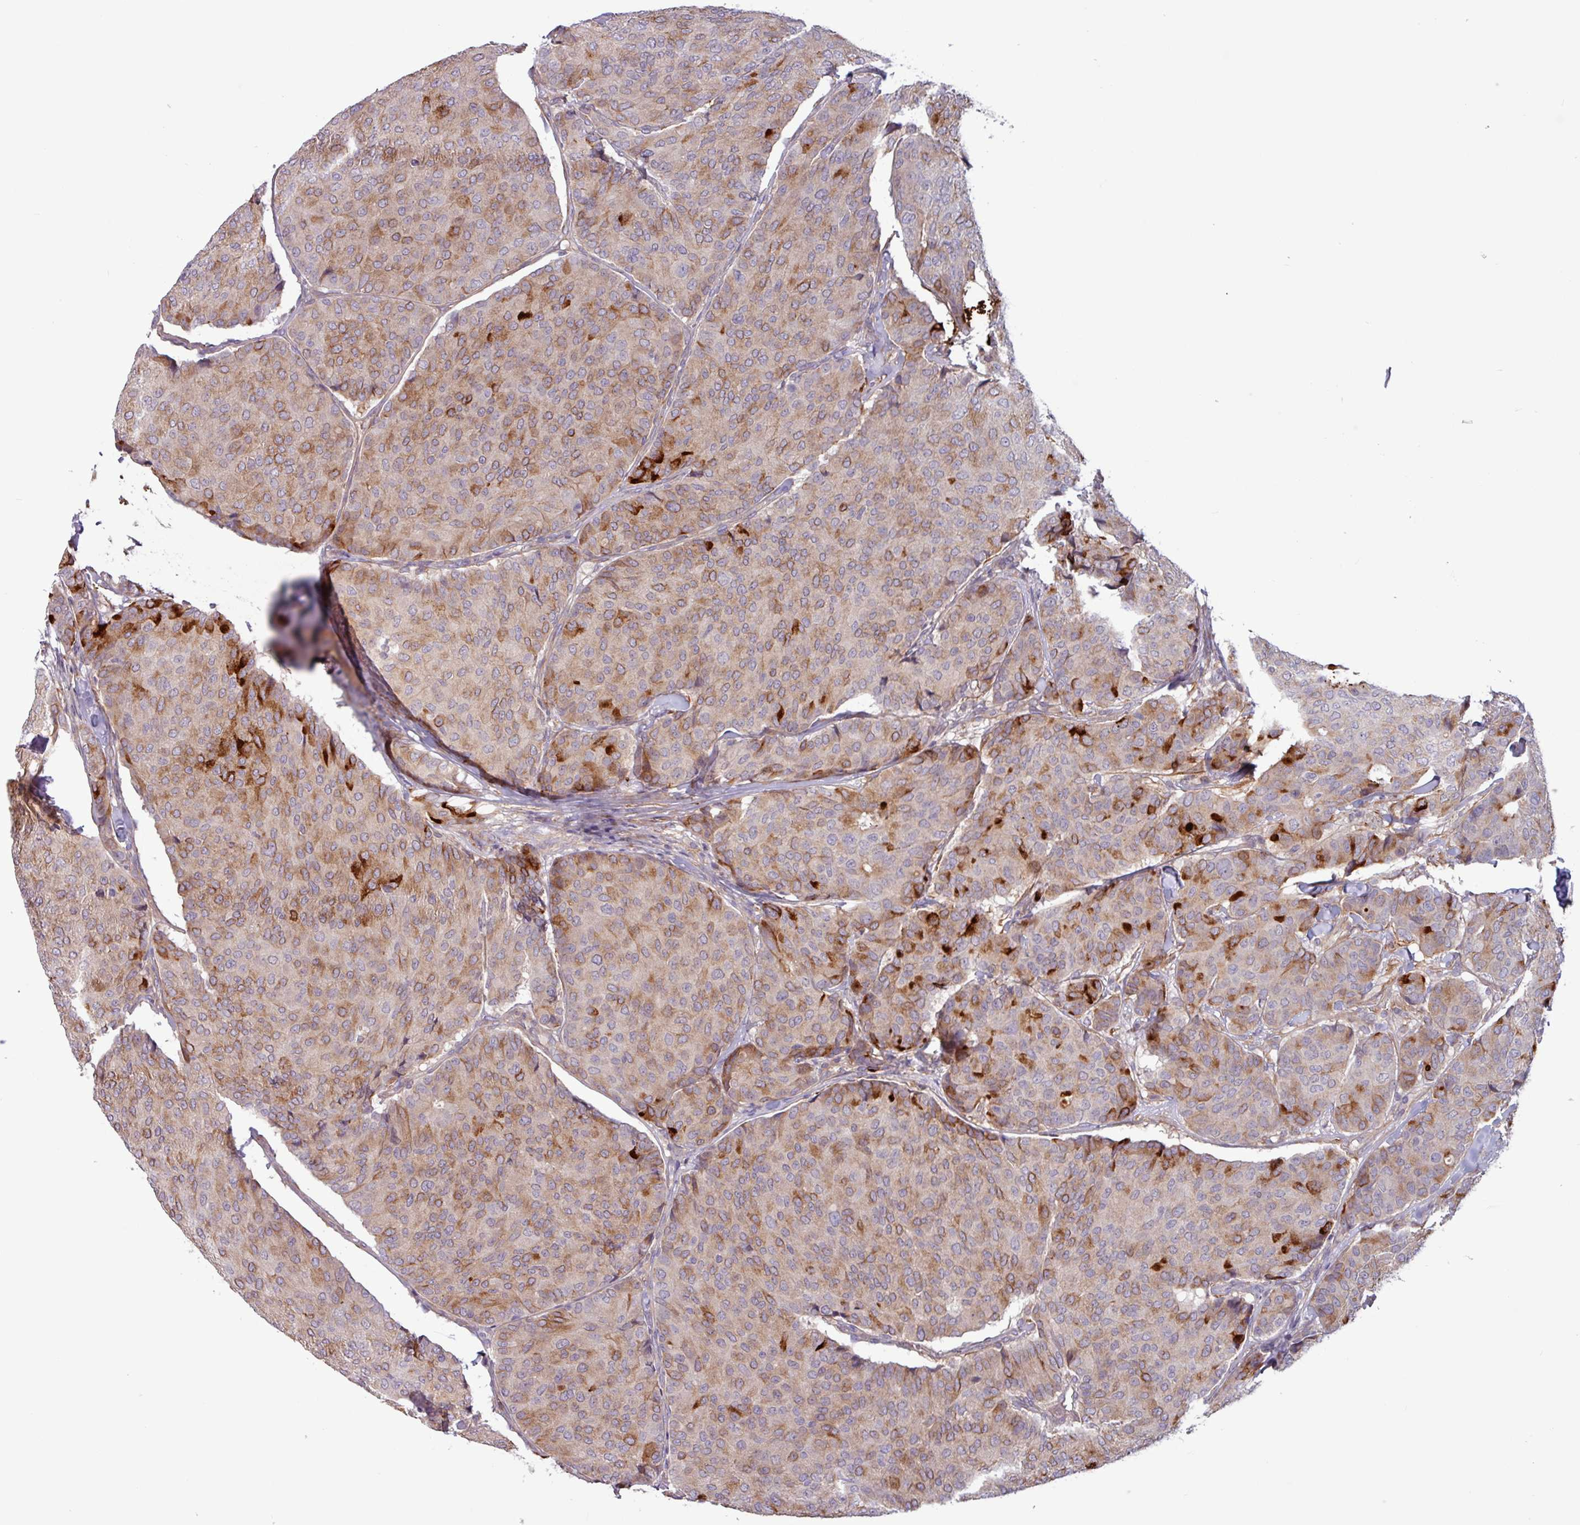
{"staining": {"intensity": "strong", "quantity": "<25%", "location": "cytoplasmic/membranous"}, "tissue": "breast cancer", "cell_type": "Tumor cells", "image_type": "cancer", "snomed": [{"axis": "morphology", "description": "Duct carcinoma"}, {"axis": "topography", "description": "Breast"}], "caption": "The image demonstrates a brown stain indicating the presence of a protein in the cytoplasmic/membranous of tumor cells in invasive ductal carcinoma (breast).", "gene": "PCED1A", "patient": {"sex": "female", "age": 75}}